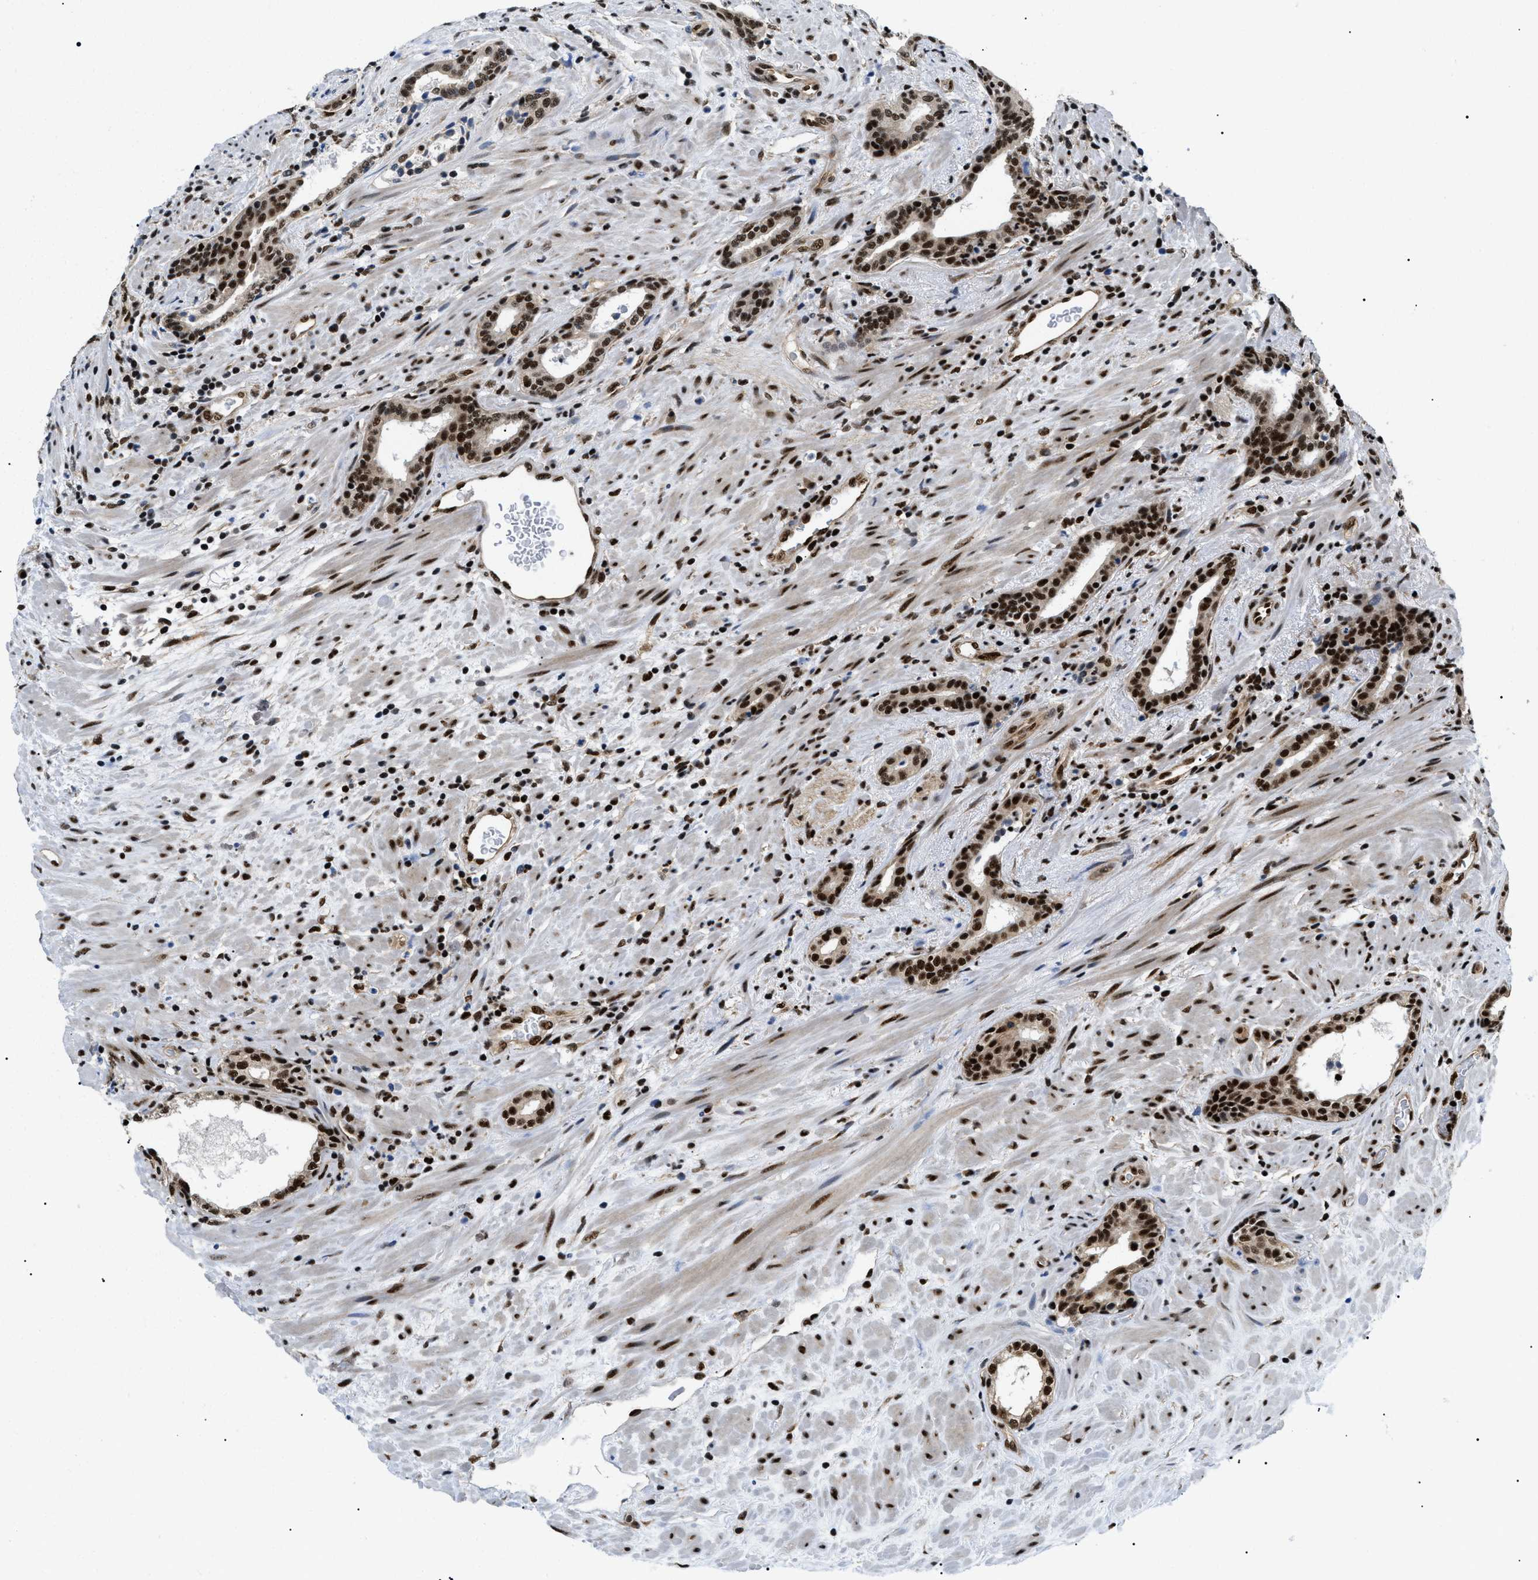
{"staining": {"intensity": "strong", "quantity": ">75%", "location": "nuclear"}, "tissue": "prostate cancer", "cell_type": "Tumor cells", "image_type": "cancer", "snomed": [{"axis": "morphology", "description": "Adenocarcinoma, High grade"}, {"axis": "topography", "description": "Prostate"}], "caption": "Immunohistochemical staining of human prostate cancer reveals high levels of strong nuclear protein staining in about >75% of tumor cells. Using DAB (brown) and hematoxylin (blue) stains, captured at high magnification using brightfield microscopy.", "gene": "CWC25", "patient": {"sex": "male", "age": 71}}